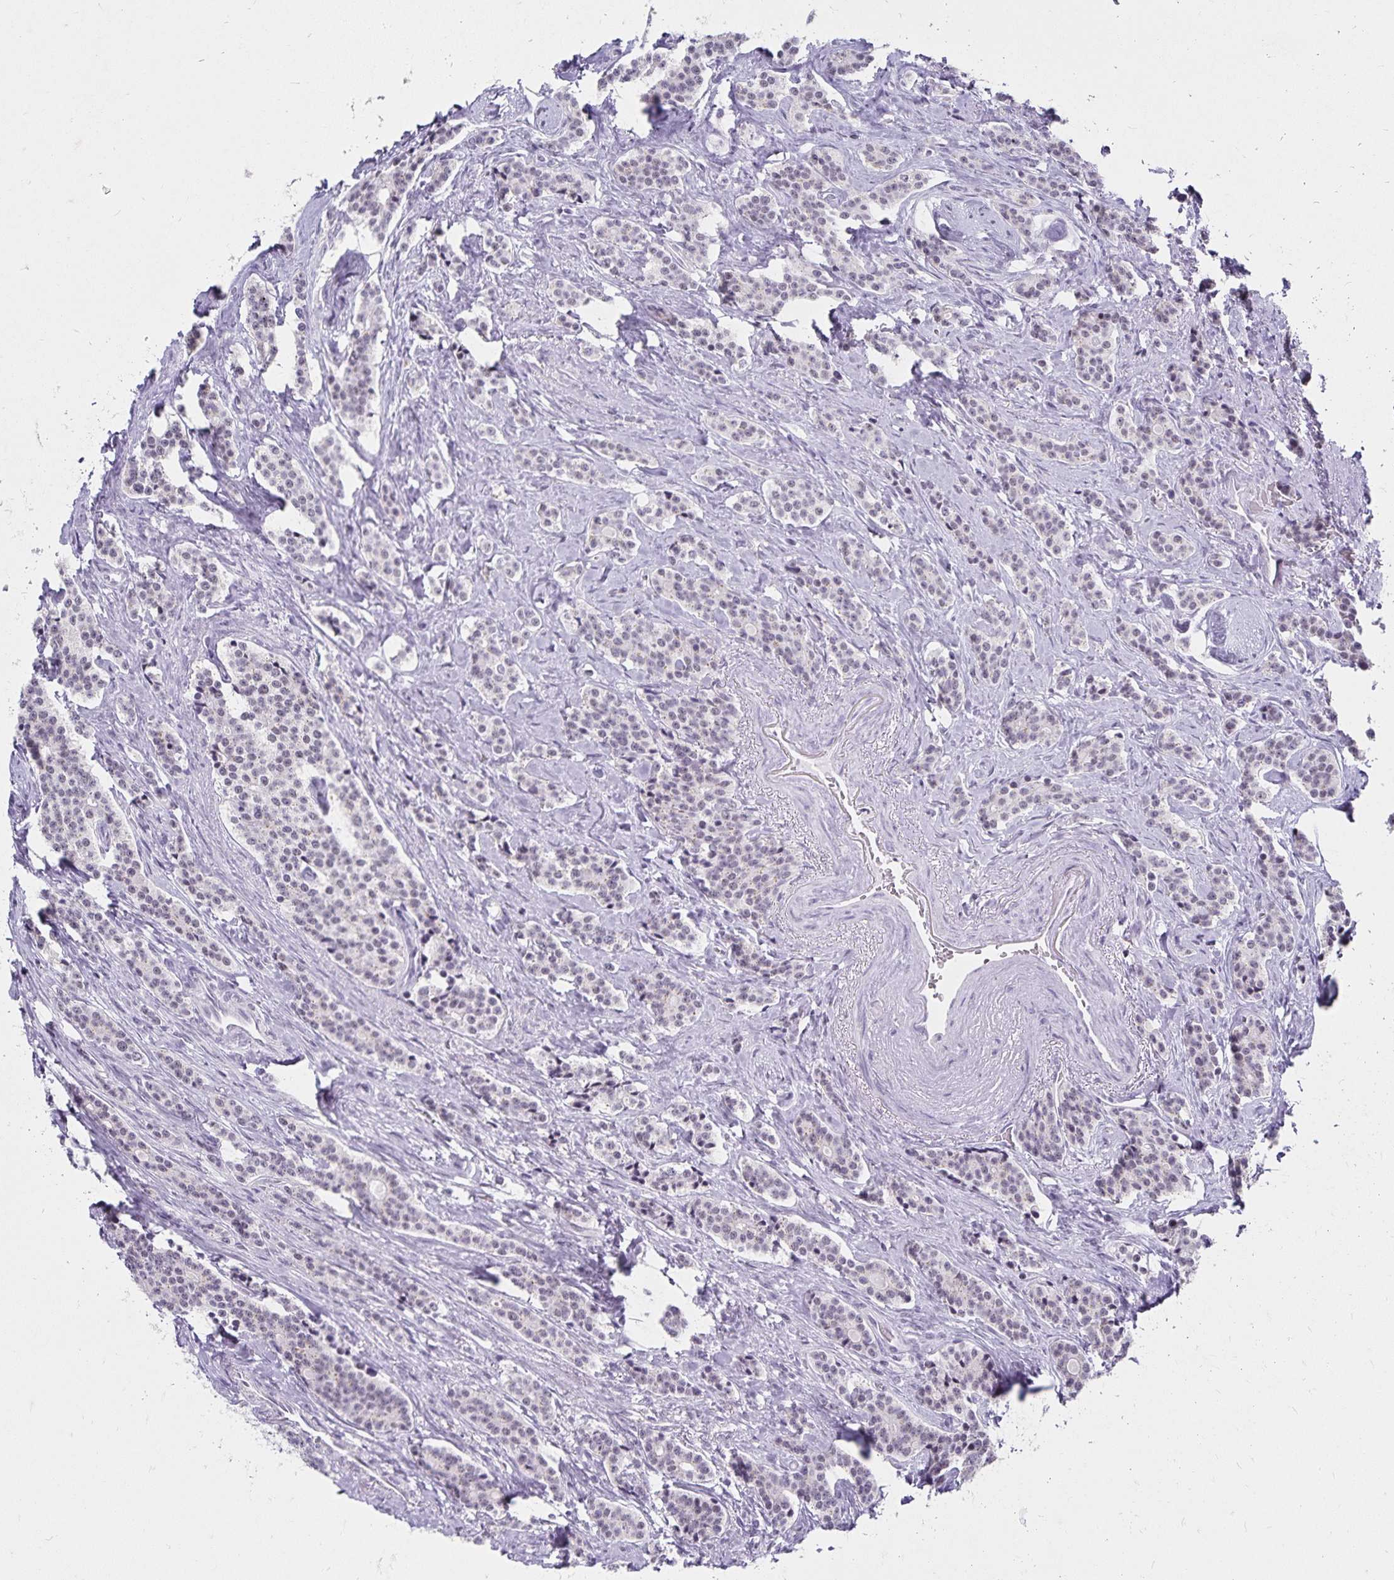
{"staining": {"intensity": "negative", "quantity": "none", "location": "none"}, "tissue": "carcinoid", "cell_type": "Tumor cells", "image_type": "cancer", "snomed": [{"axis": "morphology", "description": "Carcinoid, malignant, NOS"}, {"axis": "topography", "description": "Small intestine"}], "caption": "Immunohistochemical staining of human carcinoid reveals no significant expression in tumor cells.", "gene": "C20orf85", "patient": {"sex": "female", "age": 73}}